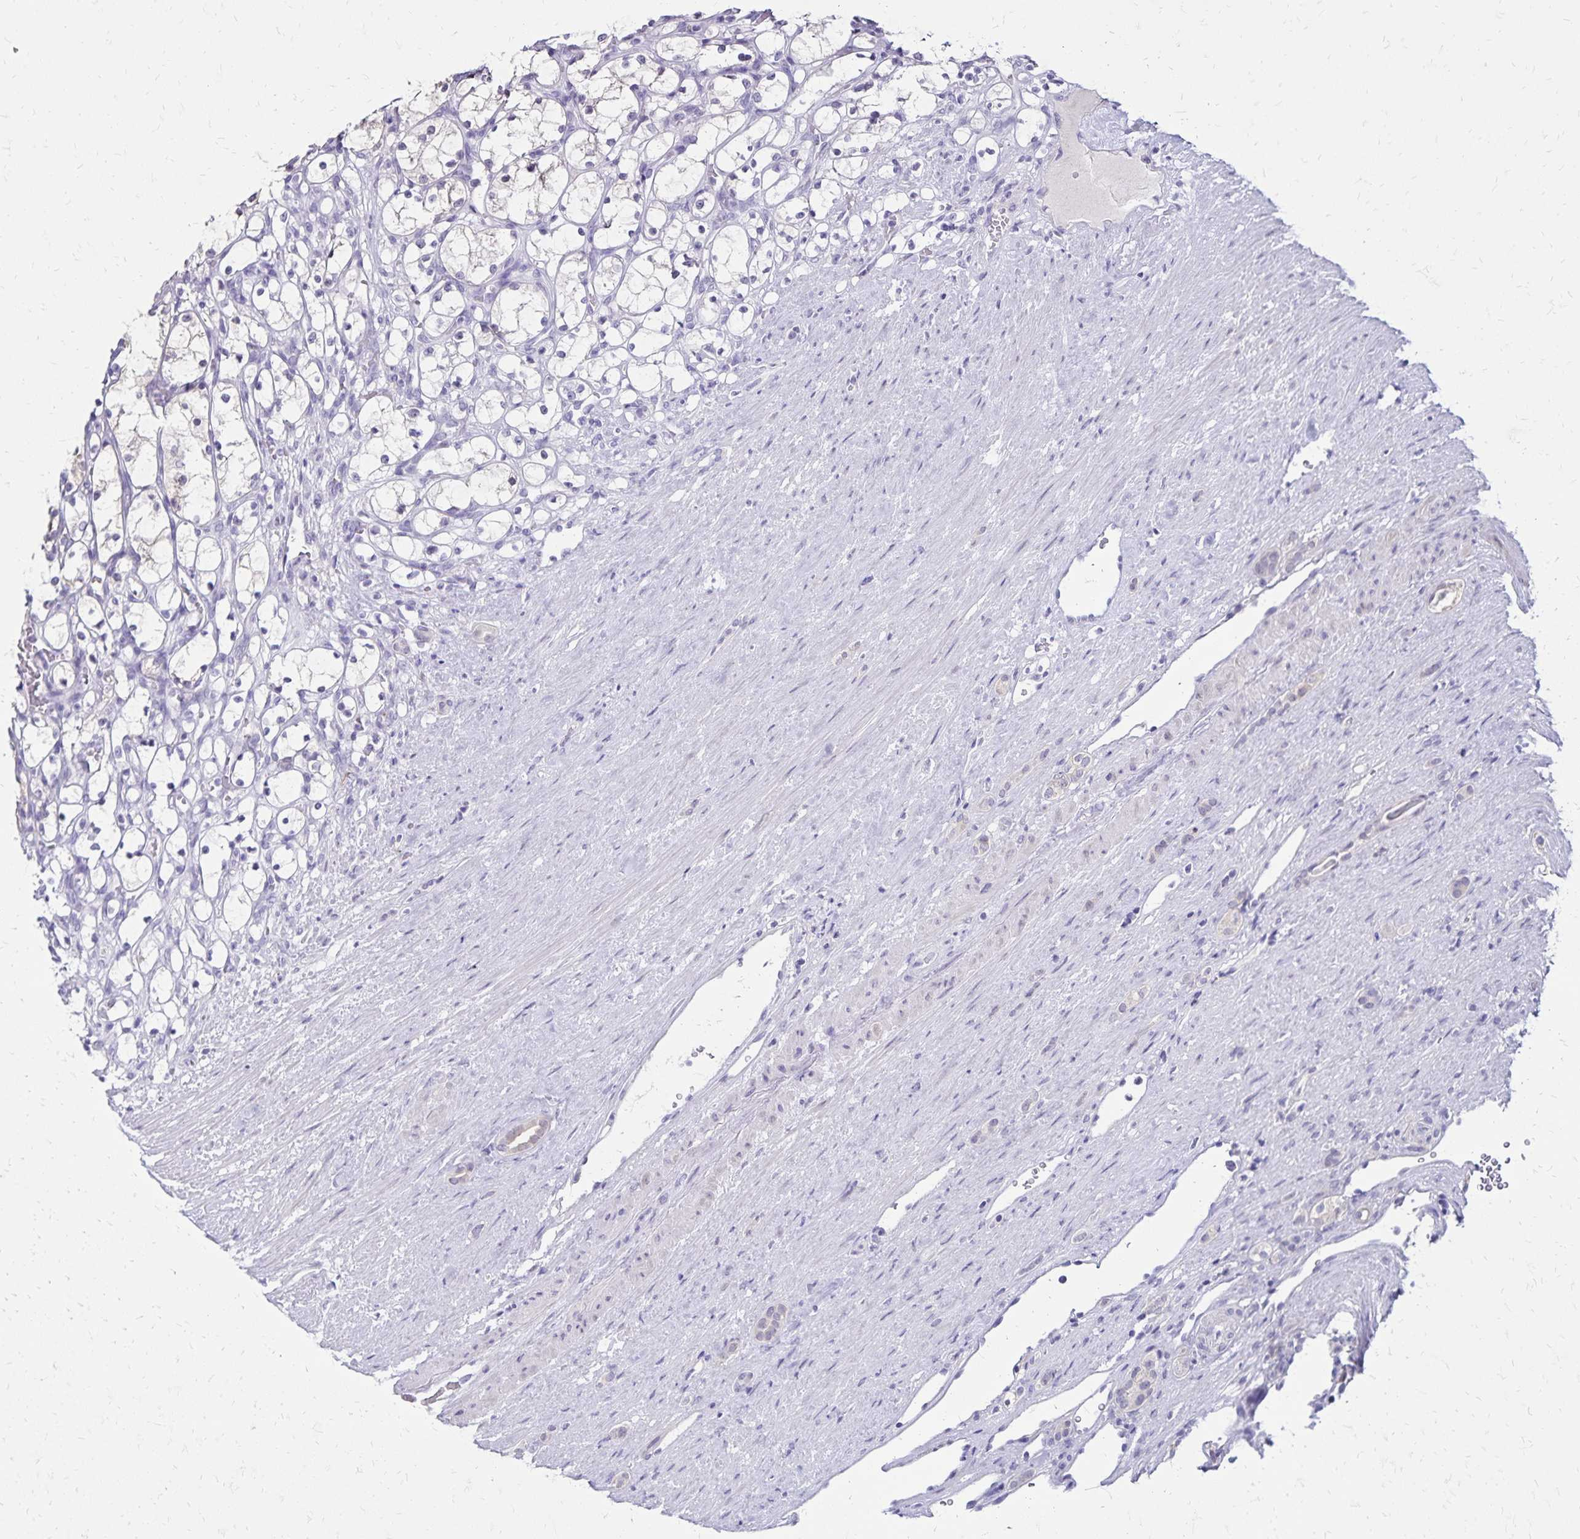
{"staining": {"intensity": "negative", "quantity": "none", "location": "none"}, "tissue": "renal cancer", "cell_type": "Tumor cells", "image_type": "cancer", "snomed": [{"axis": "morphology", "description": "Adenocarcinoma, NOS"}, {"axis": "topography", "description": "Kidney"}], "caption": "An image of human renal adenocarcinoma is negative for staining in tumor cells.", "gene": "SH3GL3", "patient": {"sex": "female", "age": 69}}